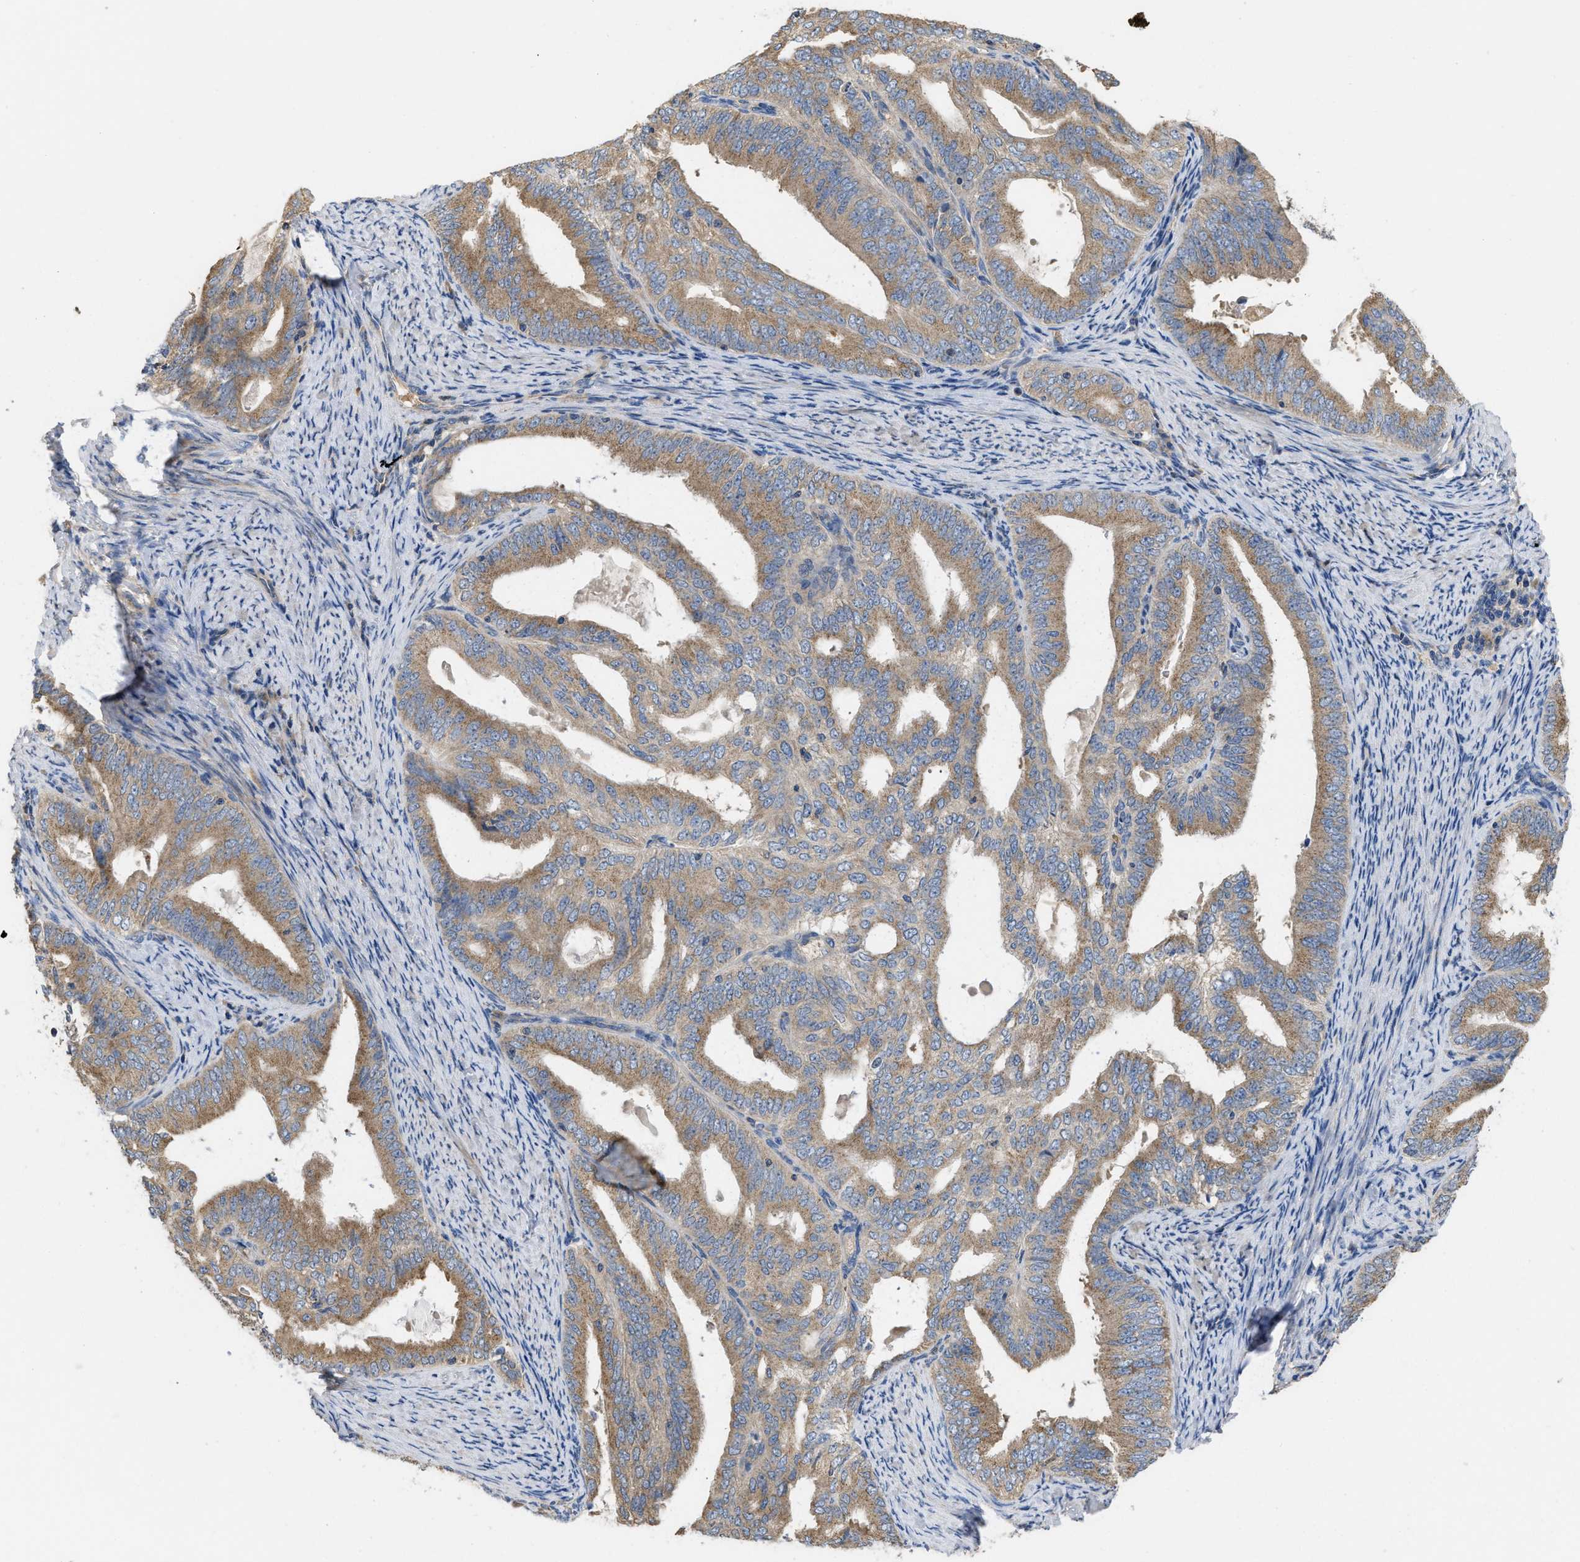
{"staining": {"intensity": "moderate", "quantity": ">75%", "location": "cytoplasmic/membranous"}, "tissue": "endometrial cancer", "cell_type": "Tumor cells", "image_type": "cancer", "snomed": [{"axis": "morphology", "description": "Adenocarcinoma, NOS"}, {"axis": "topography", "description": "Endometrium"}], "caption": "High-magnification brightfield microscopy of adenocarcinoma (endometrial) stained with DAB (brown) and counterstained with hematoxylin (blue). tumor cells exhibit moderate cytoplasmic/membranous staining is identified in about>75% of cells.", "gene": "RNF216", "patient": {"sex": "female", "age": 58}}